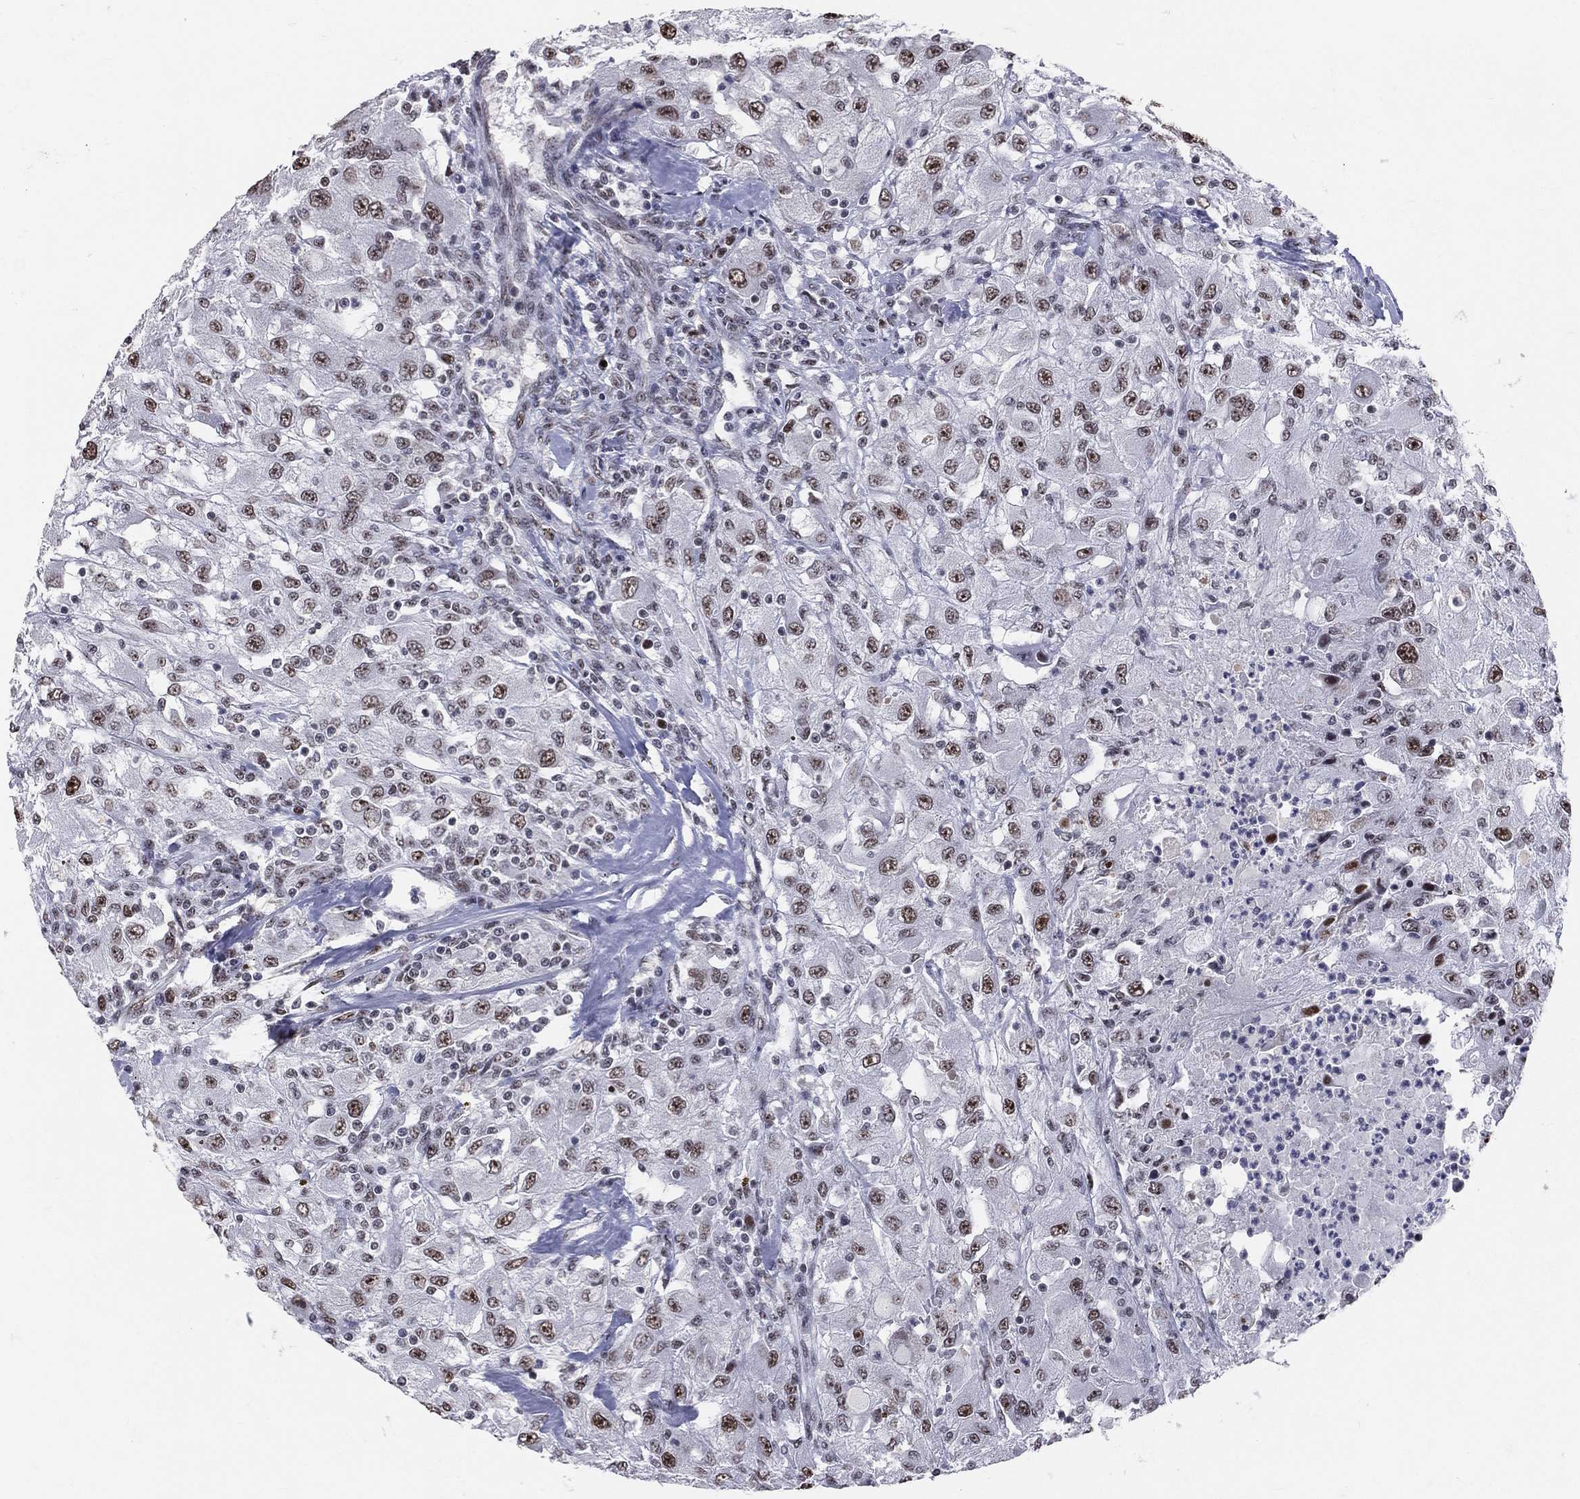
{"staining": {"intensity": "moderate", "quantity": ">75%", "location": "nuclear"}, "tissue": "renal cancer", "cell_type": "Tumor cells", "image_type": "cancer", "snomed": [{"axis": "morphology", "description": "Adenocarcinoma, NOS"}, {"axis": "topography", "description": "Kidney"}], "caption": "Immunohistochemistry (IHC) histopathology image of neoplastic tissue: renal cancer stained using IHC displays medium levels of moderate protein expression localized specifically in the nuclear of tumor cells, appearing as a nuclear brown color.", "gene": "CDK7", "patient": {"sex": "female", "age": 67}}